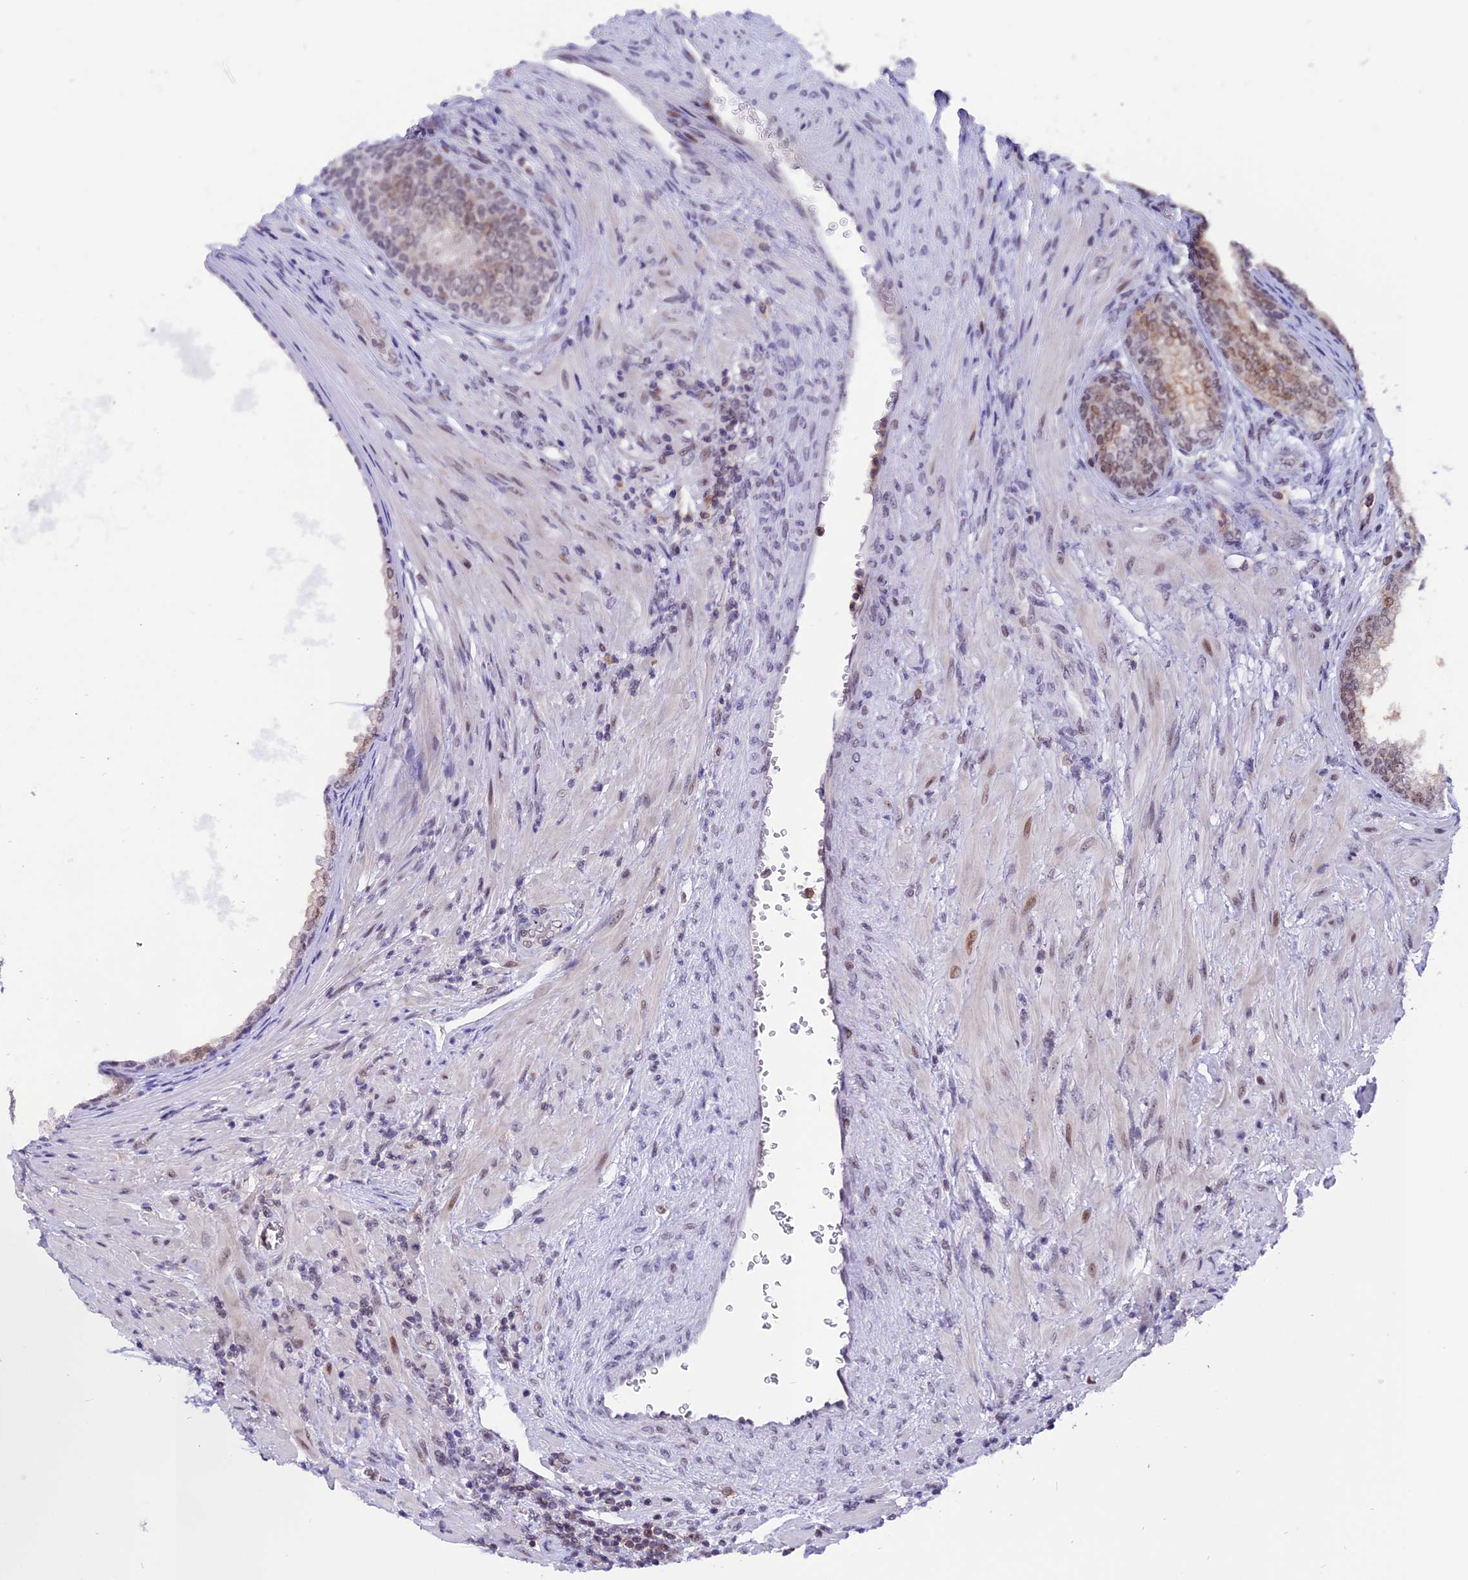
{"staining": {"intensity": "moderate", "quantity": "25%-75%", "location": "nuclear"}, "tissue": "prostate", "cell_type": "Glandular cells", "image_type": "normal", "snomed": [{"axis": "morphology", "description": "Normal tissue, NOS"}, {"axis": "topography", "description": "Prostate"}], "caption": "Prostate stained for a protein reveals moderate nuclear positivity in glandular cells. (DAB (3,3'-diaminobenzidine) IHC, brown staining for protein, blue staining for nuclei).", "gene": "TADA3", "patient": {"sex": "male", "age": 76}}